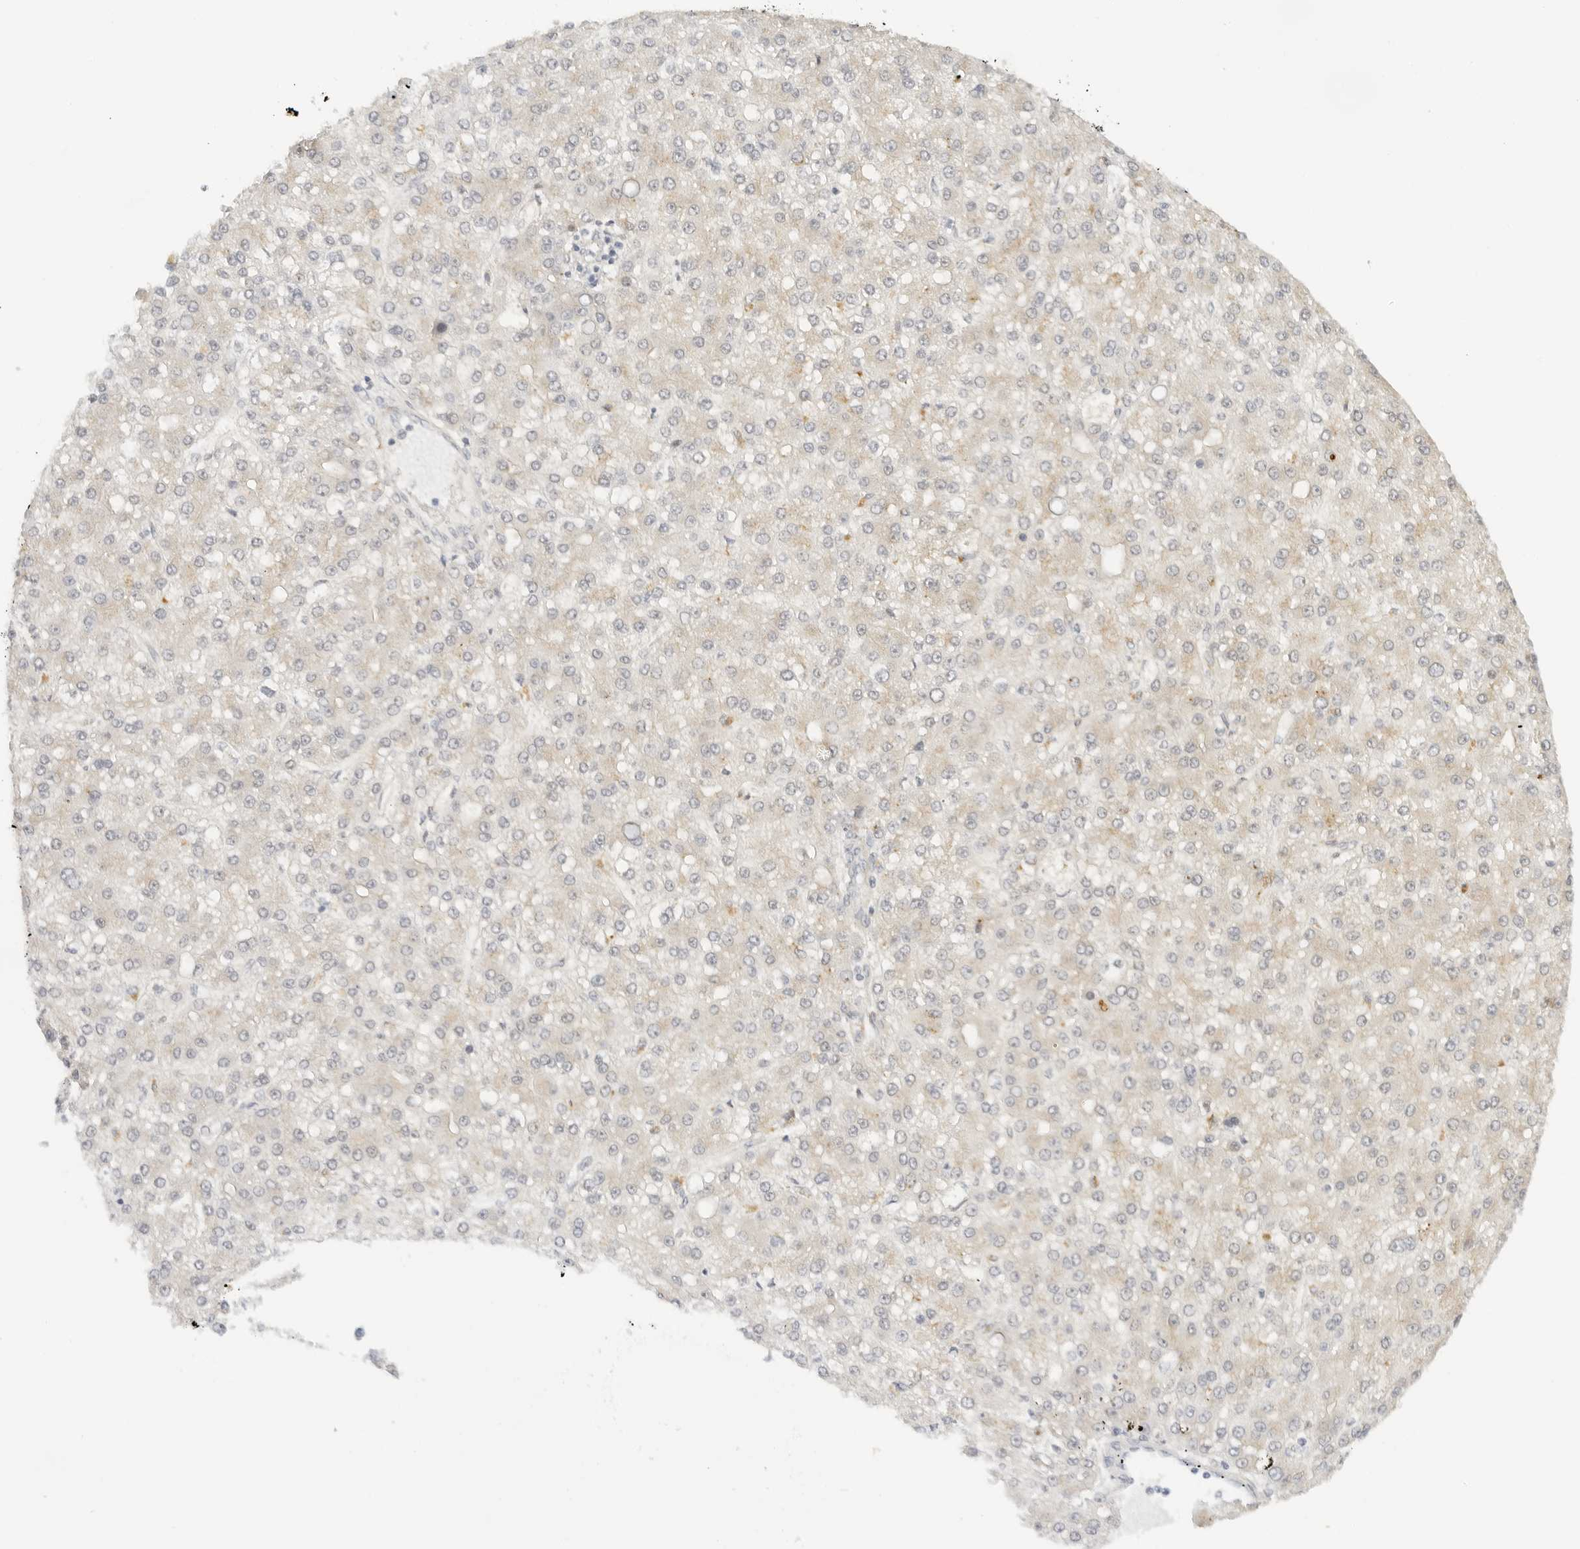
{"staining": {"intensity": "negative", "quantity": "none", "location": "none"}, "tissue": "liver cancer", "cell_type": "Tumor cells", "image_type": "cancer", "snomed": [{"axis": "morphology", "description": "Carcinoma, Hepatocellular, NOS"}, {"axis": "topography", "description": "Liver"}], "caption": "DAB (3,3'-diaminobenzidine) immunohistochemical staining of human liver hepatocellular carcinoma displays no significant staining in tumor cells.", "gene": "PCDH19", "patient": {"sex": "male", "age": 67}}